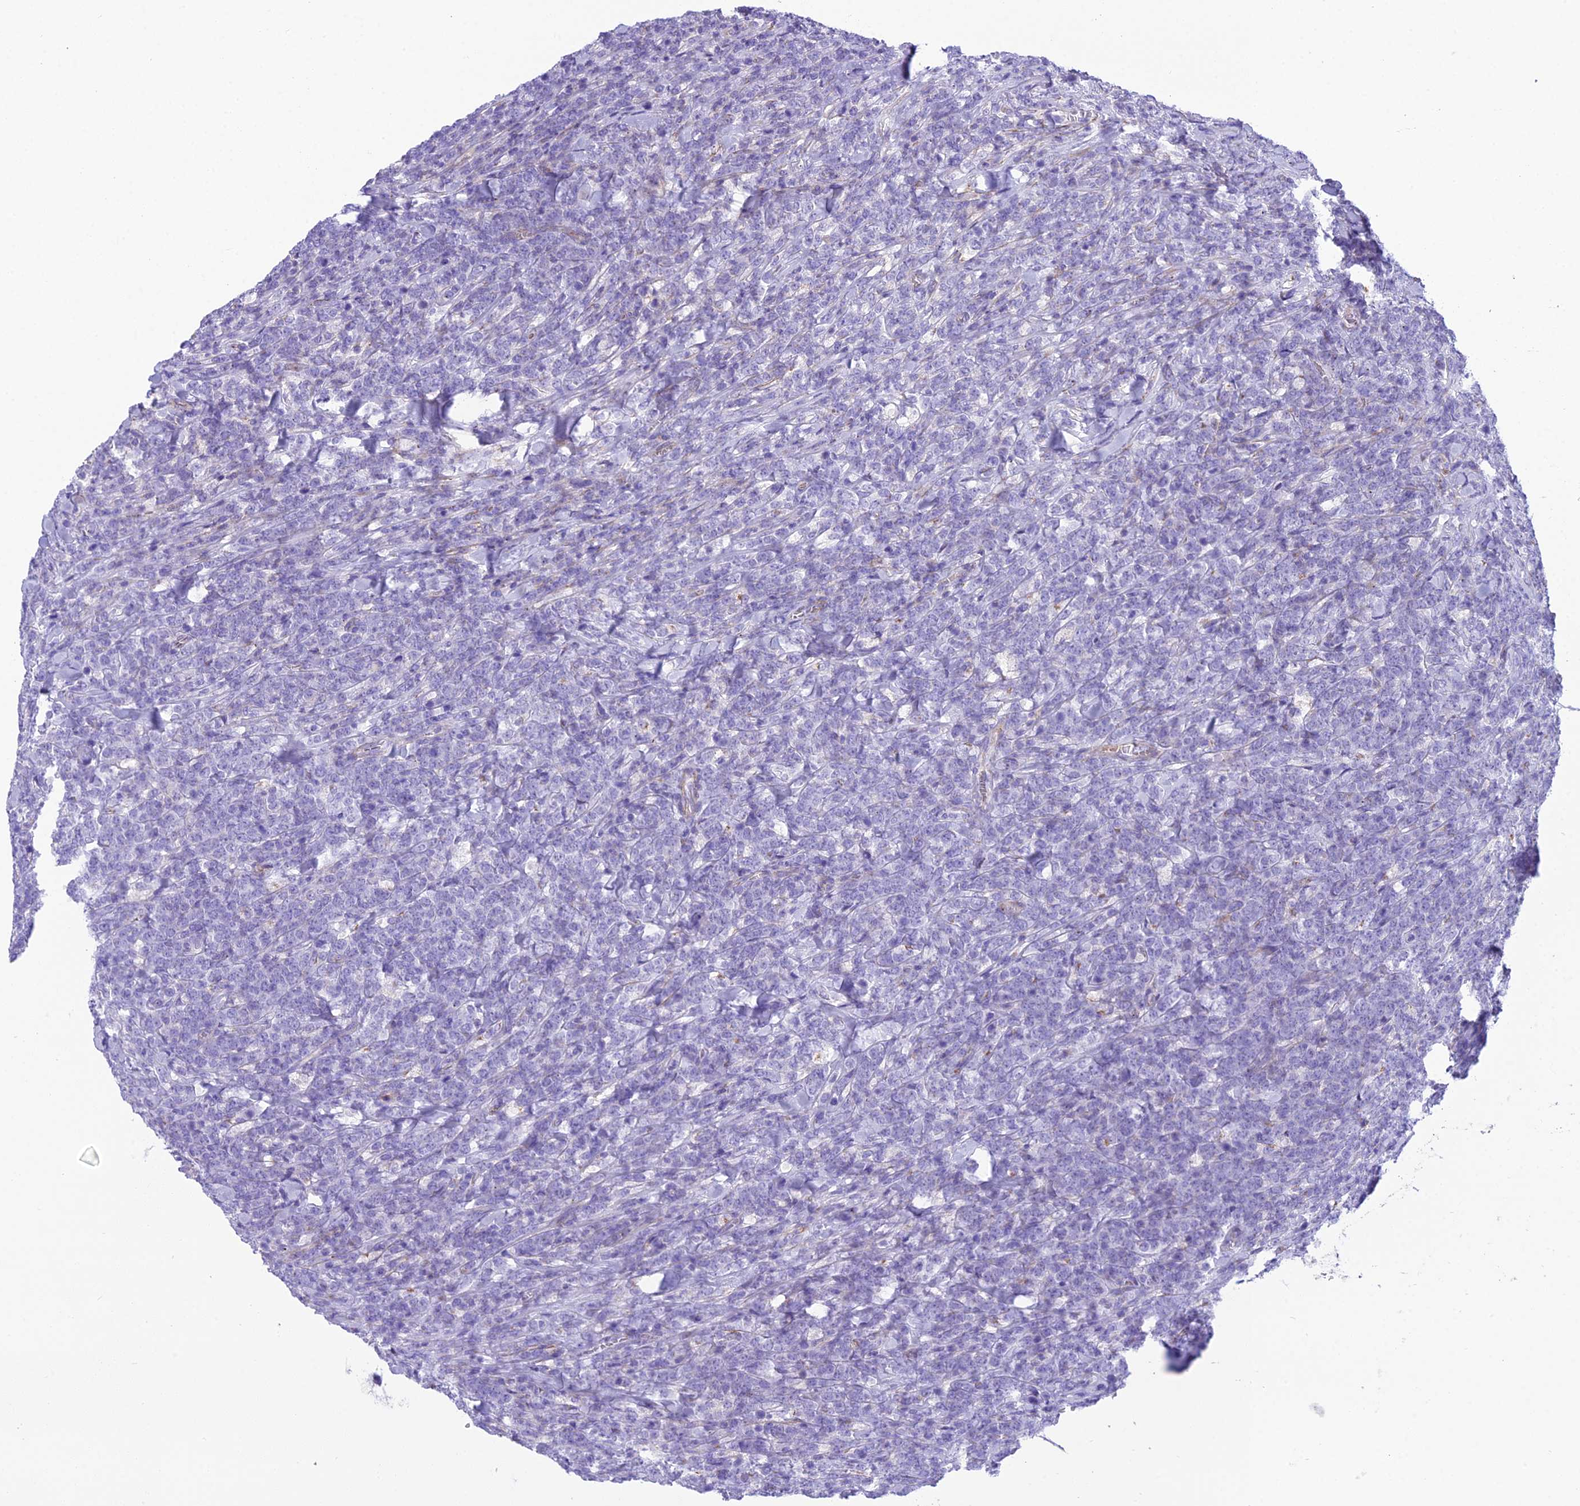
{"staining": {"intensity": "negative", "quantity": "none", "location": "none"}, "tissue": "lymphoma", "cell_type": "Tumor cells", "image_type": "cancer", "snomed": [{"axis": "morphology", "description": "Malignant lymphoma, non-Hodgkin's type, High grade"}, {"axis": "topography", "description": "Small intestine"}], "caption": "Malignant lymphoma, non-Hodgkin's type (high-grade) stained for a protein using immunohistochemistry displays no expression tumor cells.", "gene": "GFRA1", "patient": {"sex": "male", "age": 8}}